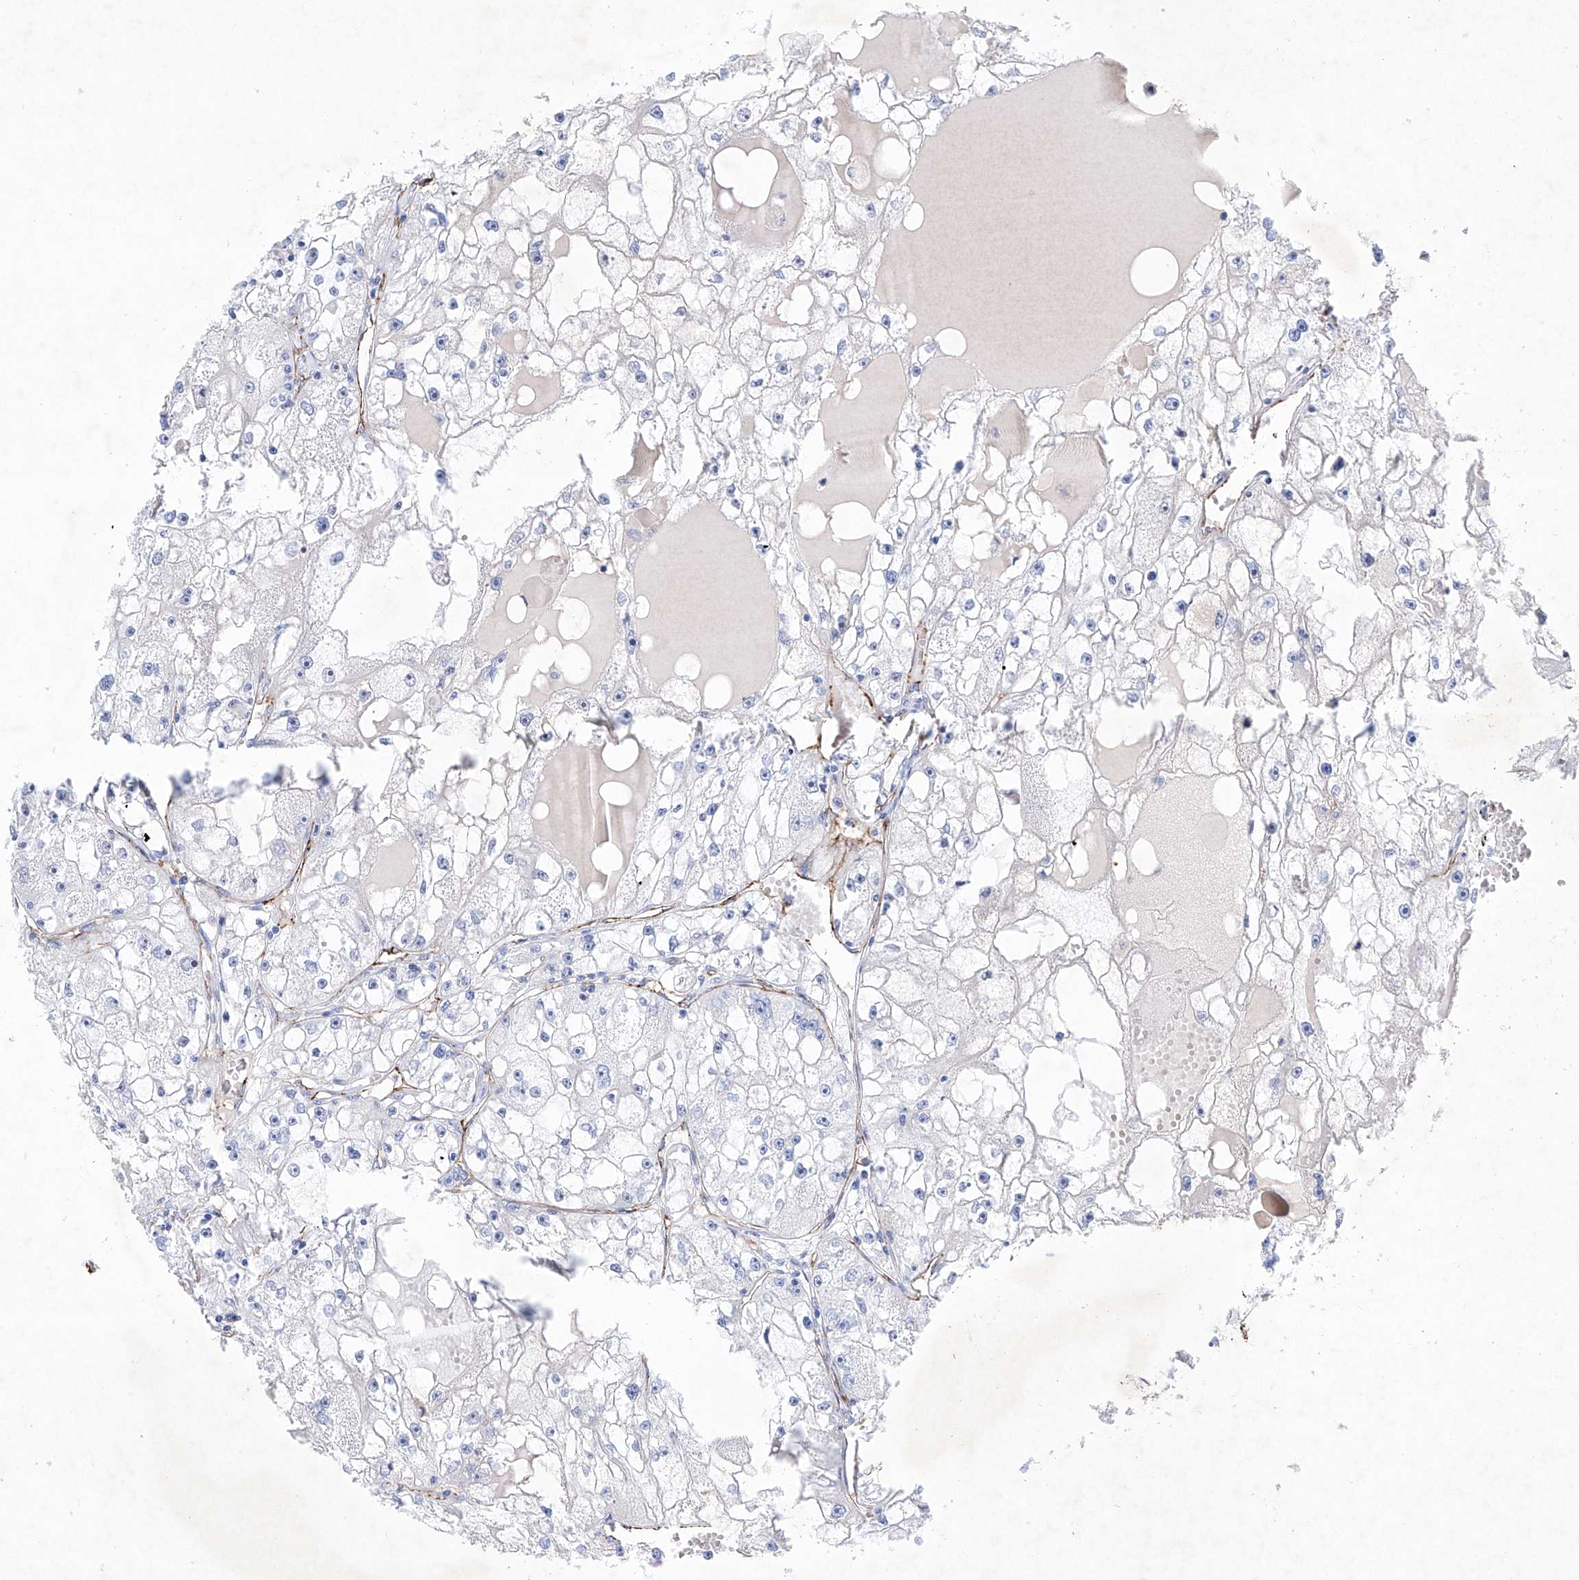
{"staining": {"intensity": "negative", "quantity": "none", "location": "none"}, "tissue": "renal cancer", "cell_type": "Tumor cells", "image_type": "cancer", "snomed": [{"axis": "morphology", "description": "Adenocarcinoma, NOS"}, {"axis": "topography", "description": "Kidney"}], "caption": "Micrograph shows no significant protein positivity in tumor cells of adenocarcinoma (renal).", "gene": "ETV7", "patient": {"sex": "male", "age": 56}}